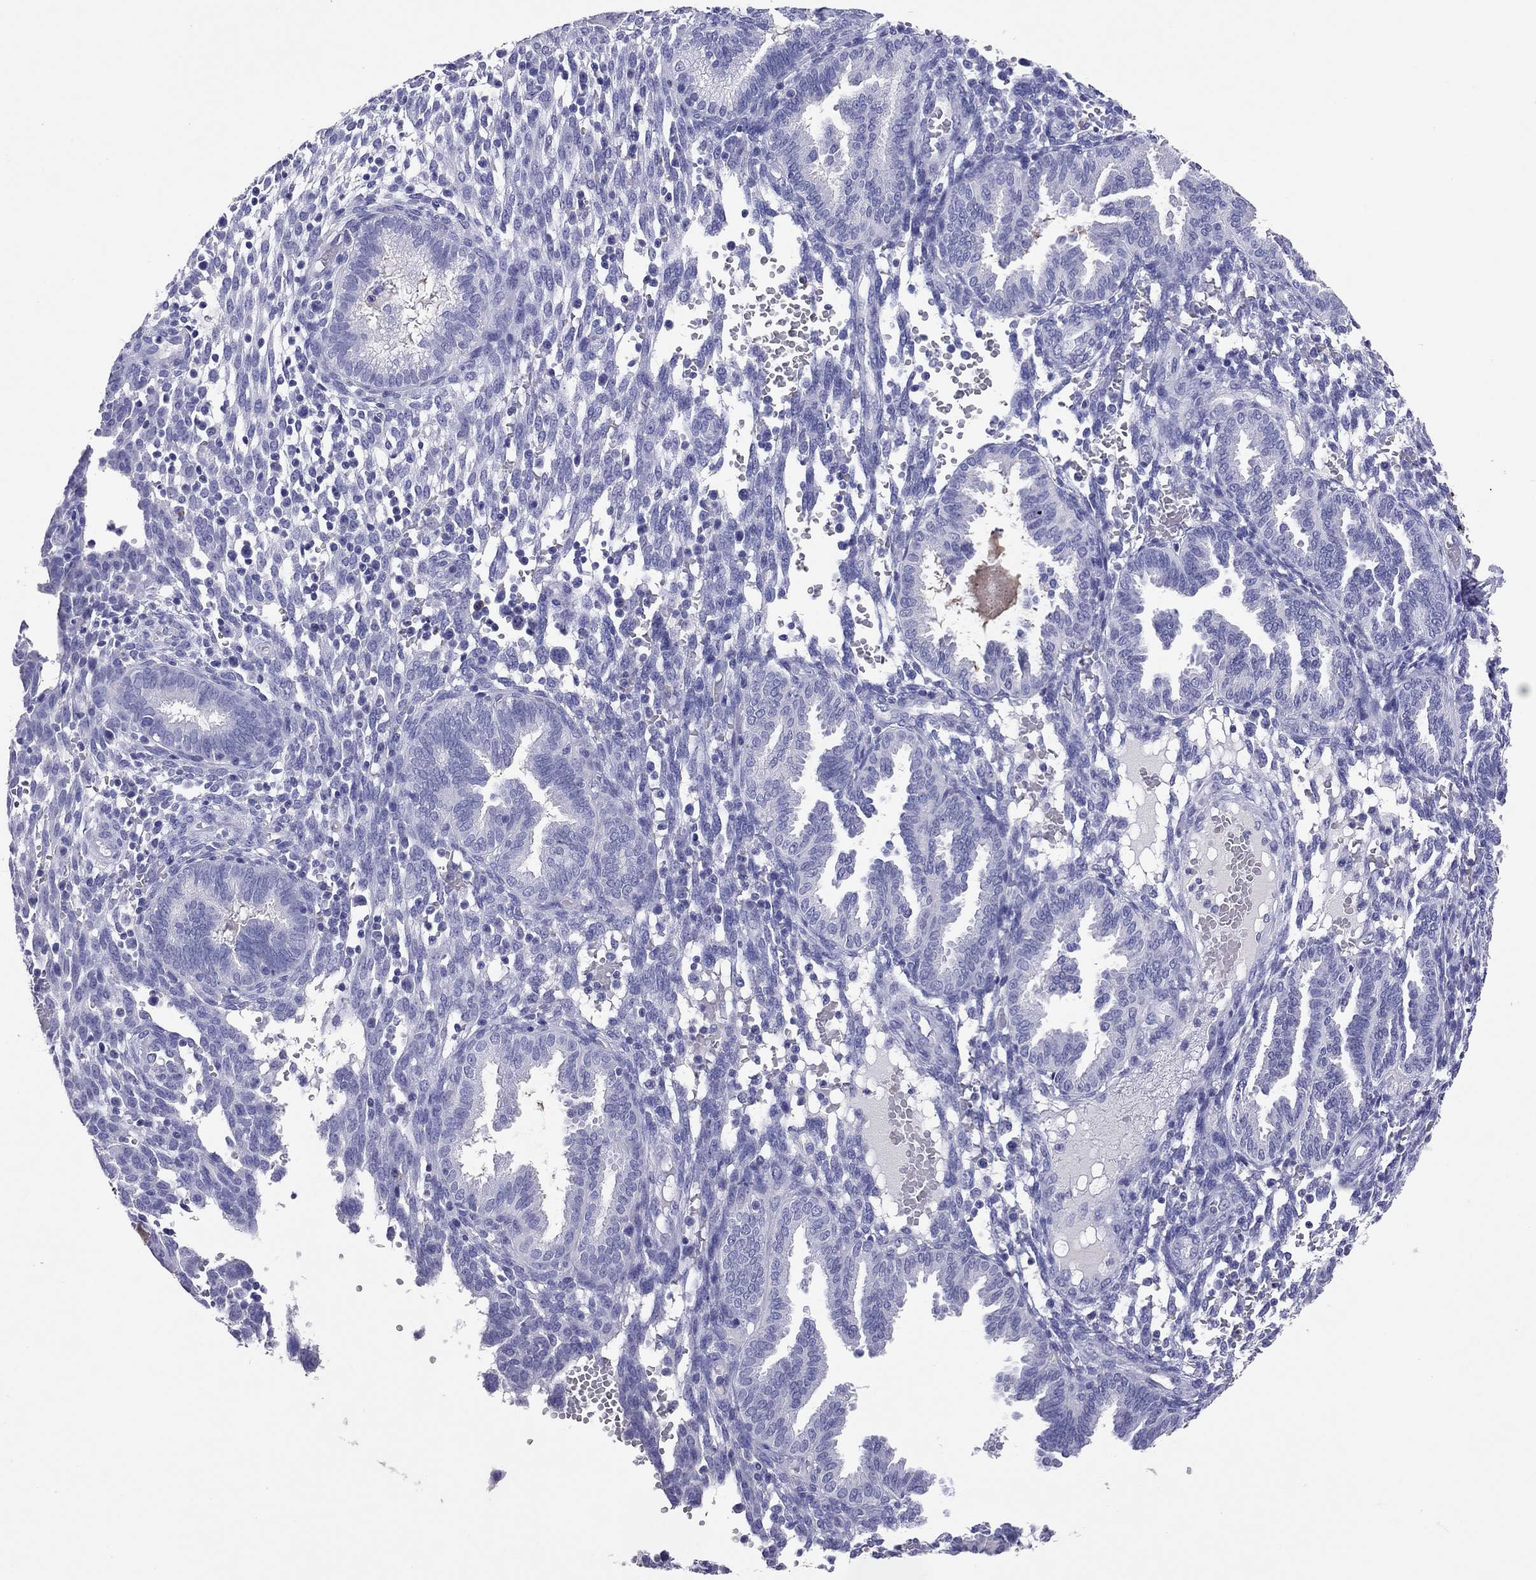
{"staining": {"intensity": "negative", "quantity": "none", "location": "none"}, "tissue": "endometrium", "cell_type": "Cells in endometrial stroma", "image_type": "normal", "snomed": [{"axis": "morphology", "description": "Normal tissue, NOS"}, {"axis": "topography", "description": "Endometrium"}], "caption": "An IHC micrograph of normal endometrium is shown. There is no staining in cells in endometrial stroma of endometrium. (Brightfield microscopy of DAB immunohistochemistry at high magnification).", "gene": "CALHM1", "patient": {"sex": "female", "age": 42}}